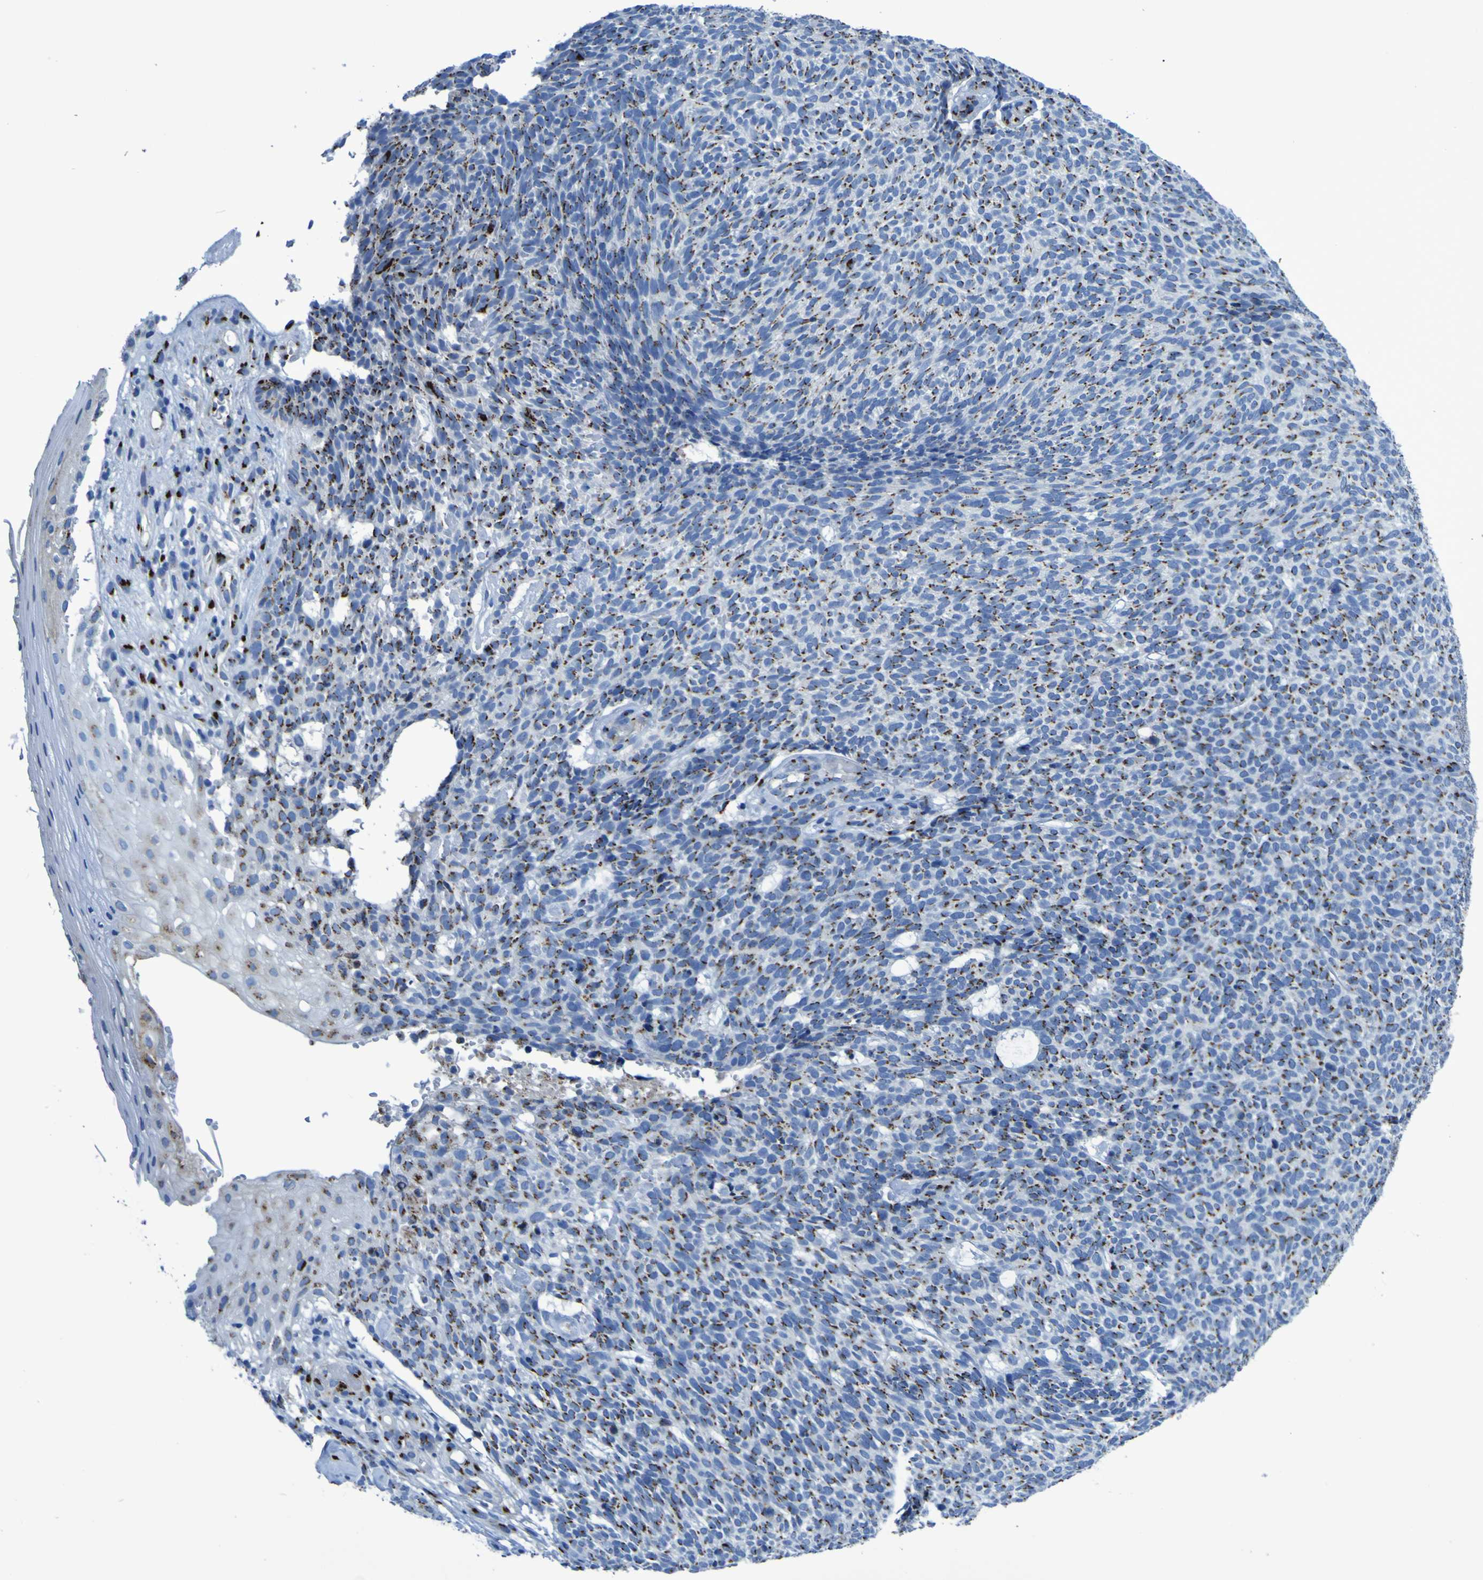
{"staining": {"intensity": "strong", "quantity": ">75%", "location": "cytoplasmic/membranous"}, "tissue": "skin cancer", "cell_type": "Tumor cells", "image_type": "cancer", "snomed": [{"axis": "morphology", "description": "Basal cell carcinoma"}, {"axis": "topography", "description": "Skin"}], "caption": "Immunohistochemical staining of skin cancer (basal cell carcinoma) displays high levels of strong cytoplasmic/membranous expression in about >75% of tumor cells.", "gene": "GOLM1", "patient": {"sex": "female", "age": 84}}